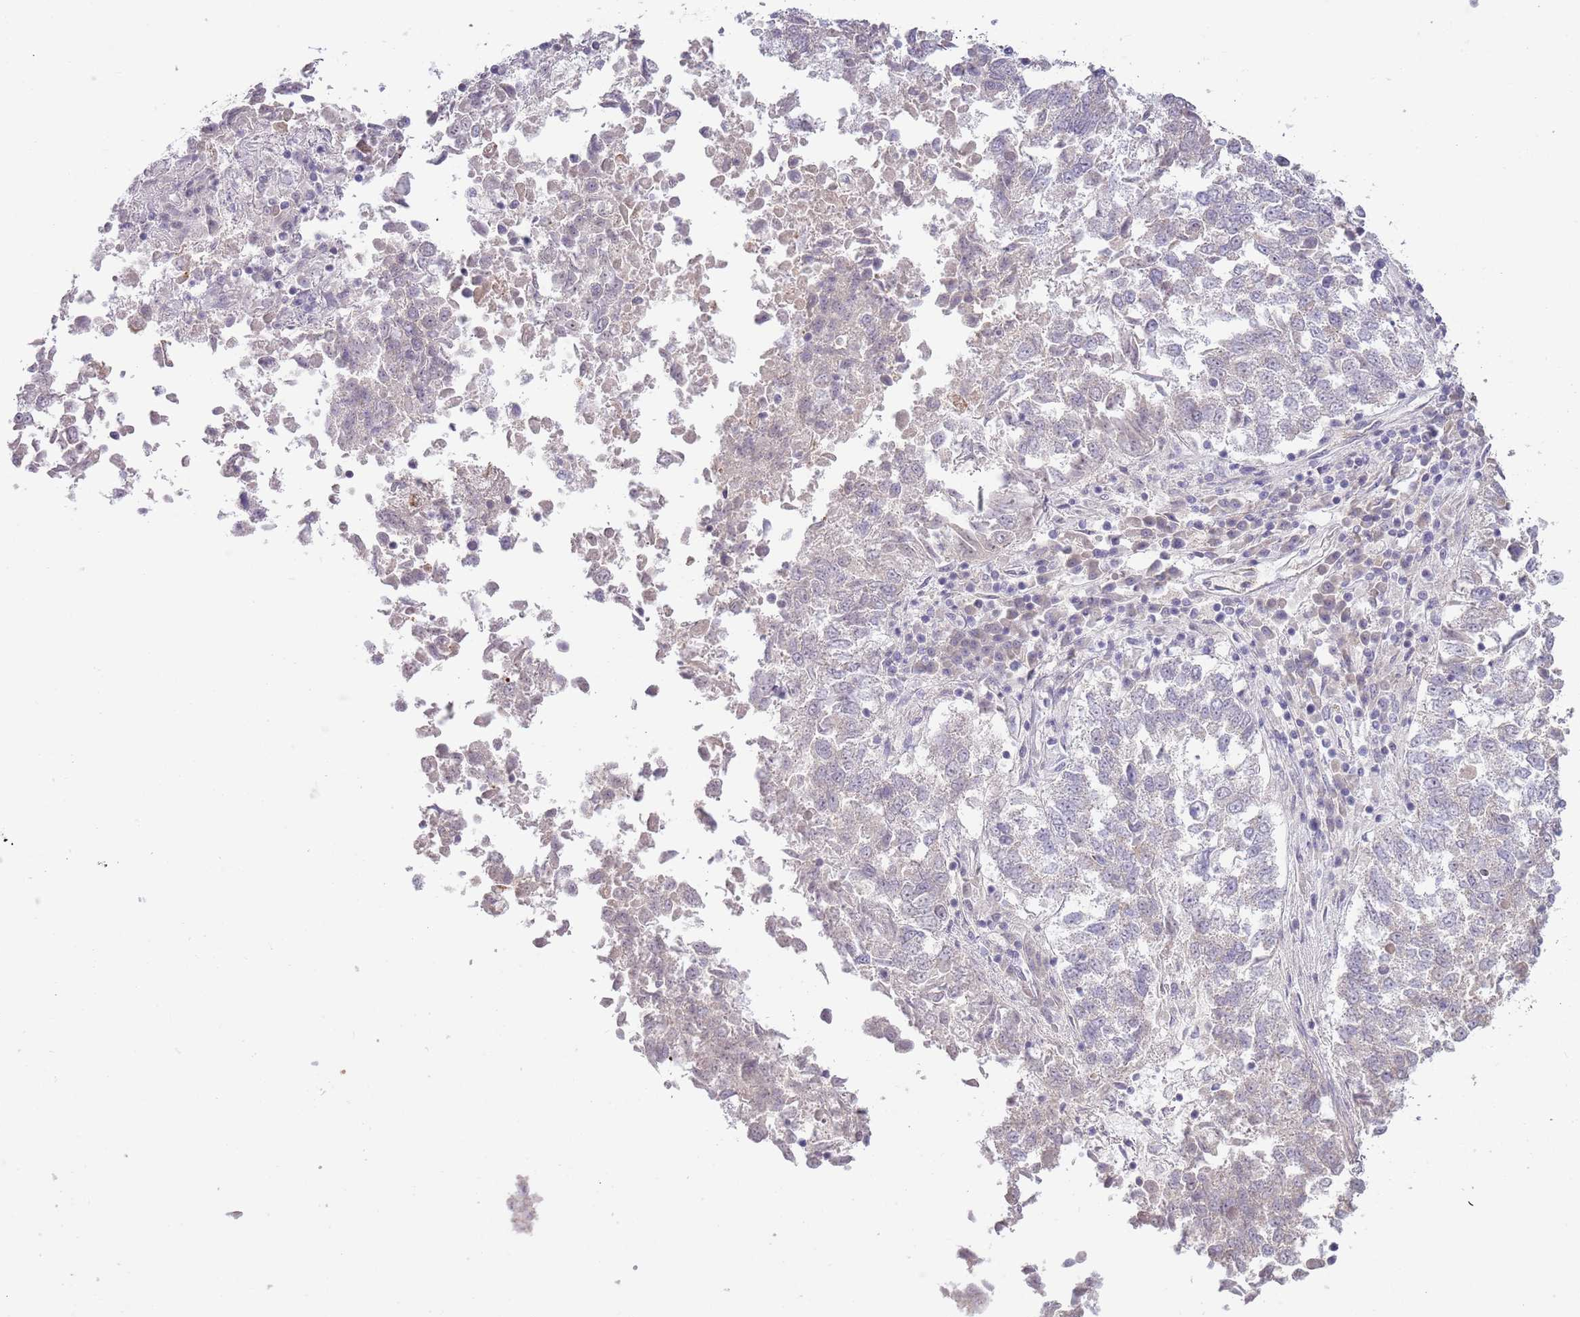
{"staining": {"intensity": "negative", "quantity": "none", "location": "none"}, "tissue": "lung cancer", "cell_type": "Tumor cells", "image_type": "cancer", "snomed": [{"axis": "morphology", "description": "Squamous cell carcinoma, NOS"}, {"axis": "topography", "description": "Lung"}], "caption": "Photomicrograph shows no protein positivity in tumor cells of lung cancer (squamous cell carcinoma) tissue.", "gene": "SKOR2", "patient": {"sex": "male", "age": 73}}